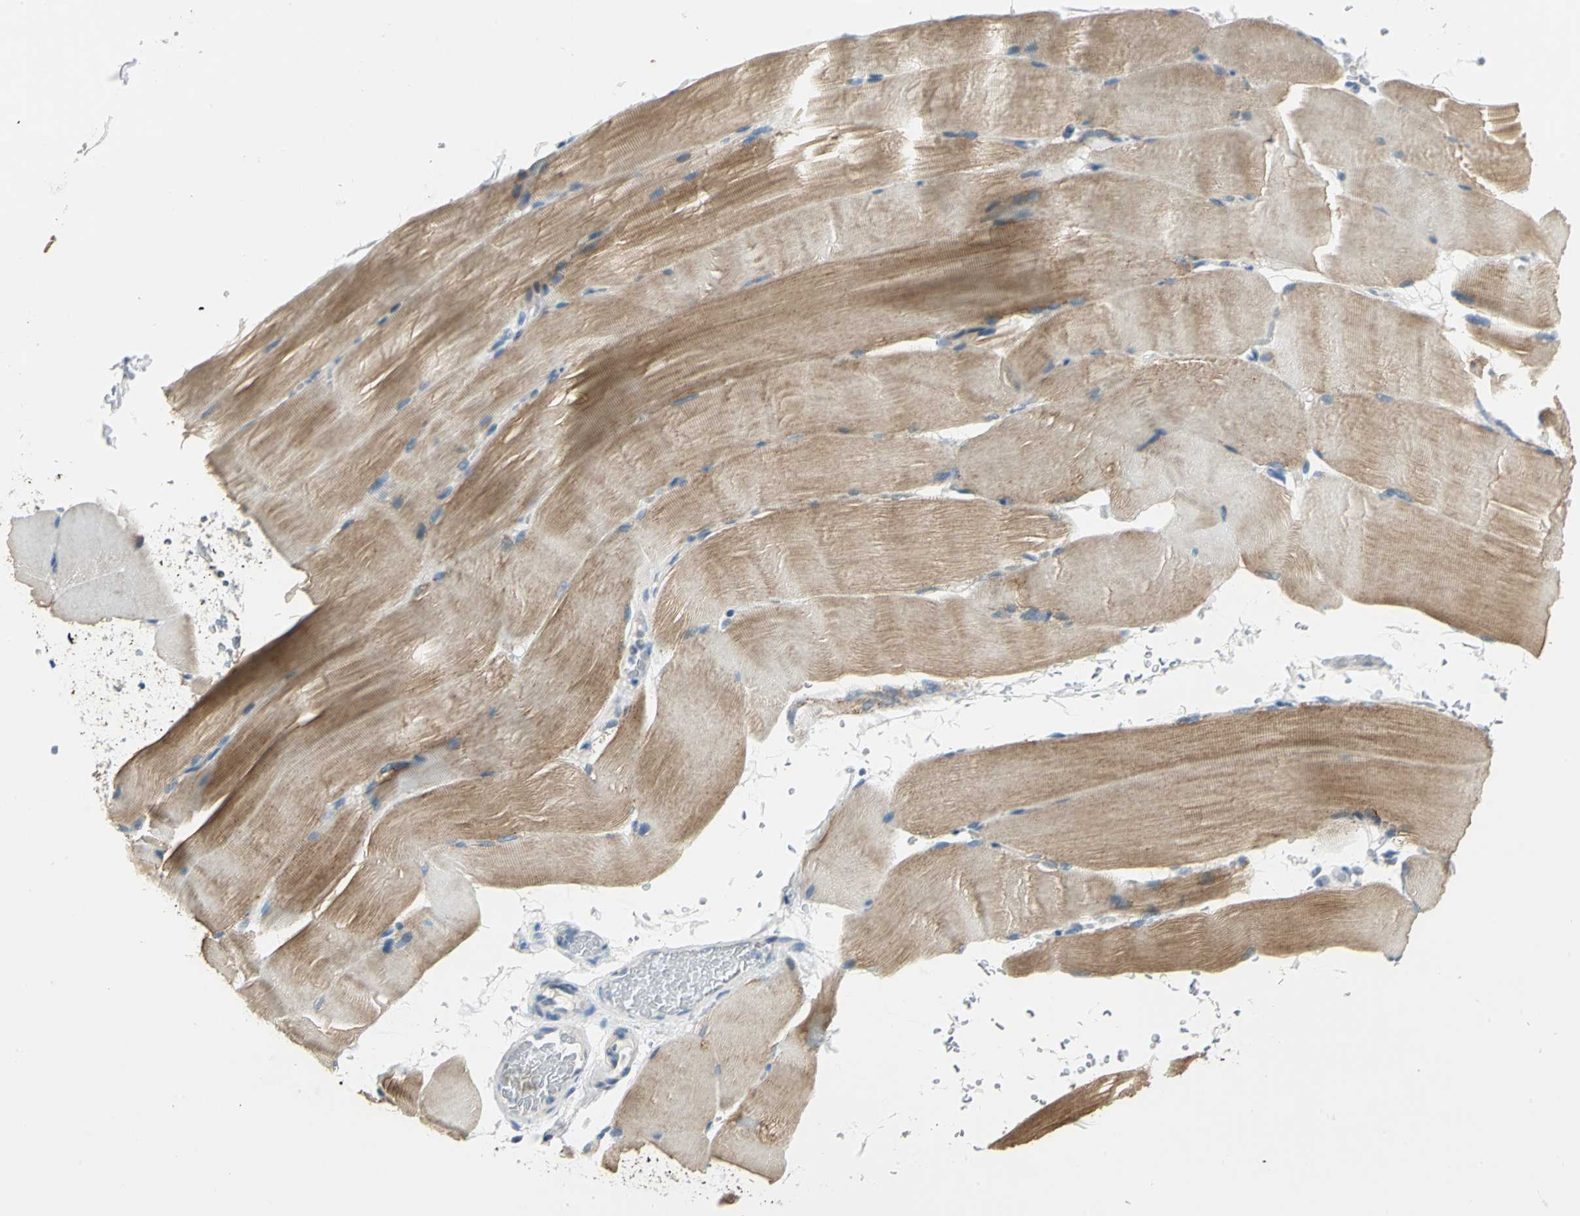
{"staining": {"intensity": "moderate", "quantity": ">75%", "location": "cytoplasmic/membranous"}, "tissue": "skeletal muscle", "cell_type": "Myocytes", "image_type": "normal", "snomed": [{"axis": "morphology", "description": "Normal tissue, NOS"}, {"axis": "topography", "description": "Skeletal muscle"}, {"axis": "topography", "description": "Parathyroid gland"}], "caption": "DAB immunohistochemical staining of benign skeletal muscle displays moderate cytoplasmic/membranous protein positivity in approximately >75% of myocytes.", "gene": "ACADM", "patient": {"sex": "female", "age": 37}}